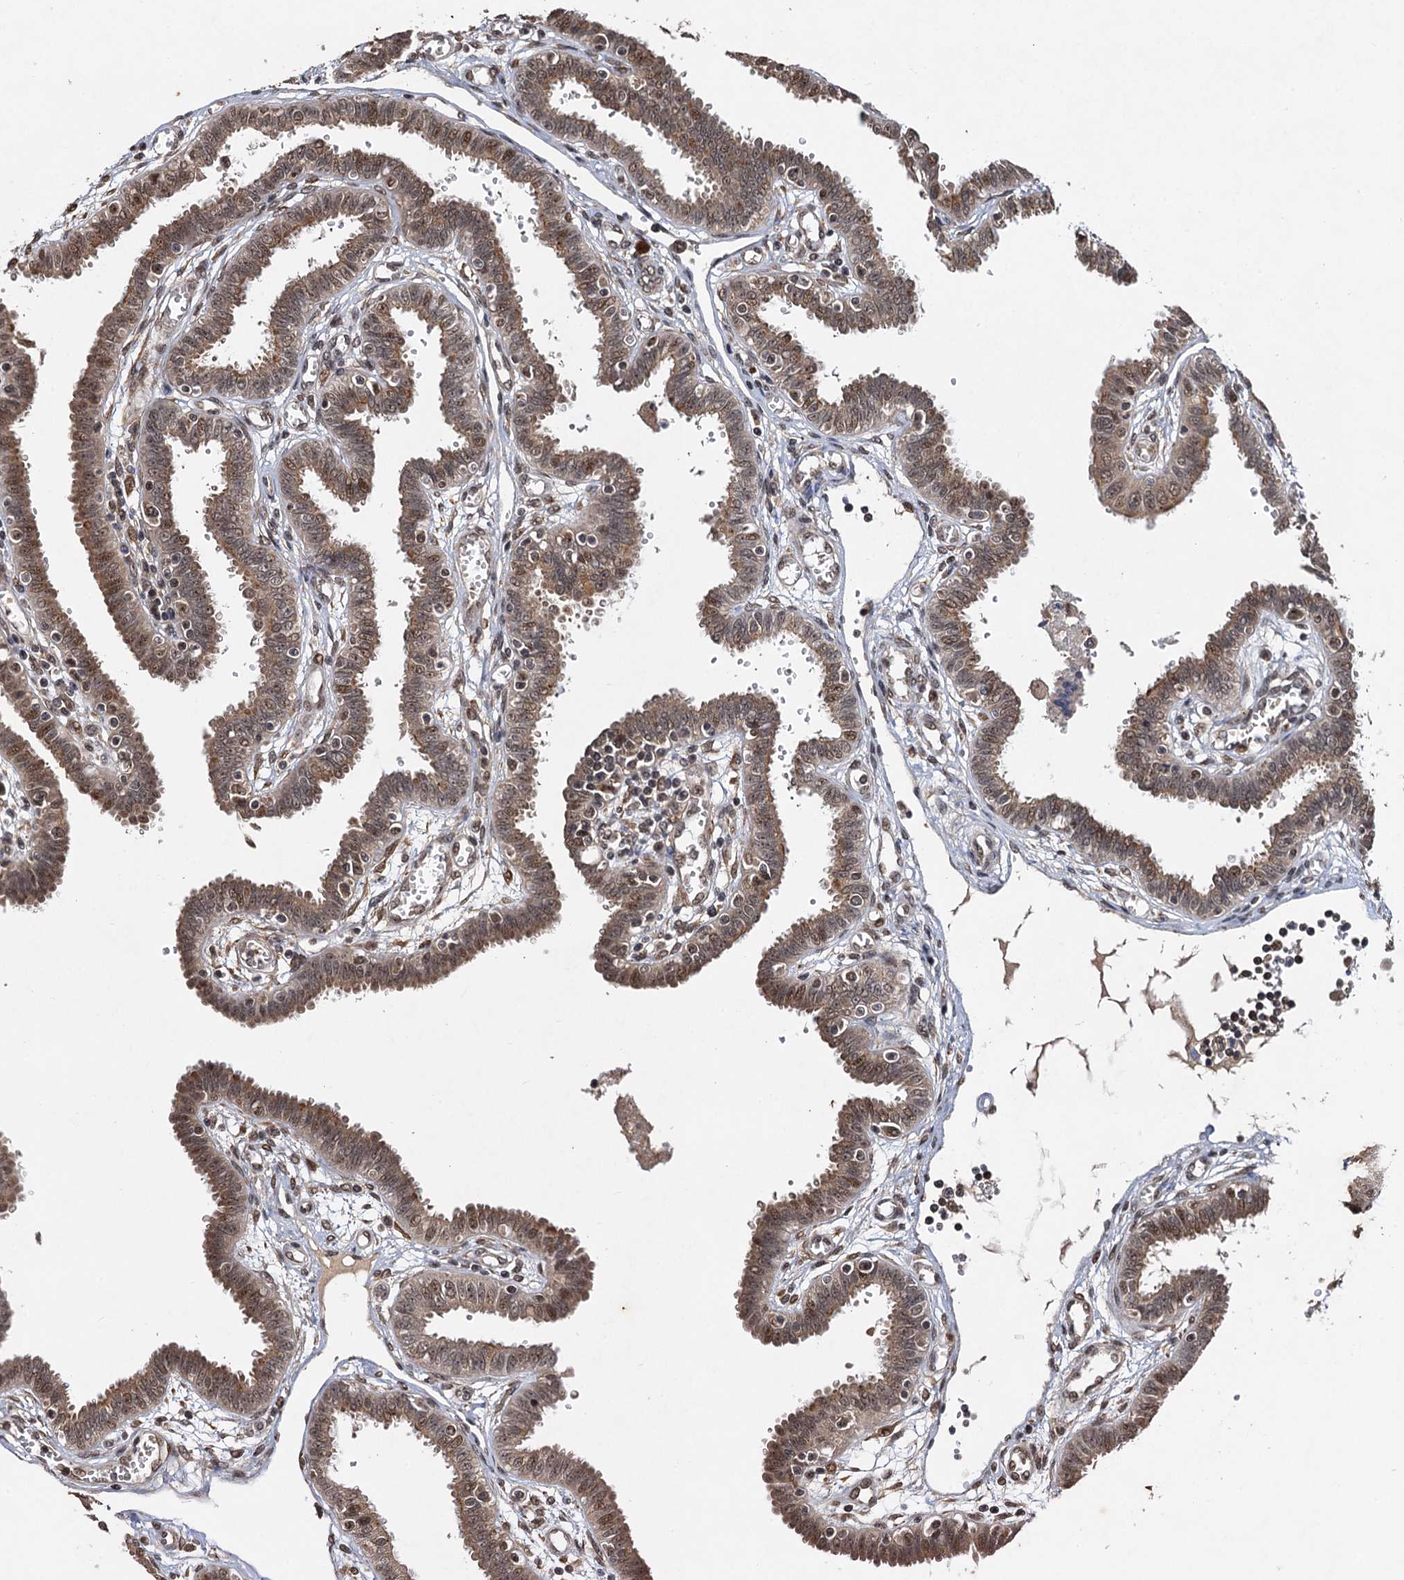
{"staining": {"intensity": "moderate", "quantity": ">75%", "location": "cytoplasmic/membranous,nuclear"}, "tissue": "fallopian tube", "cell_type": "Glandular cells", "image_type": "normal", "snomed": [{"axis": "morphology", "description": "Normal tissue, NOS"}, {"axis": "topography", "description": "Fallopian tube"}], "caption": "A high-resolution micrograph shows immunohistochemistry staining of benign fallopian tube, which demonstrates moderate cytoplasmic/membranous,nuclear expression in approximately >75% of glandular cells.", "gene": "REP15", "patient": {"sex": "female", "age": 32}}